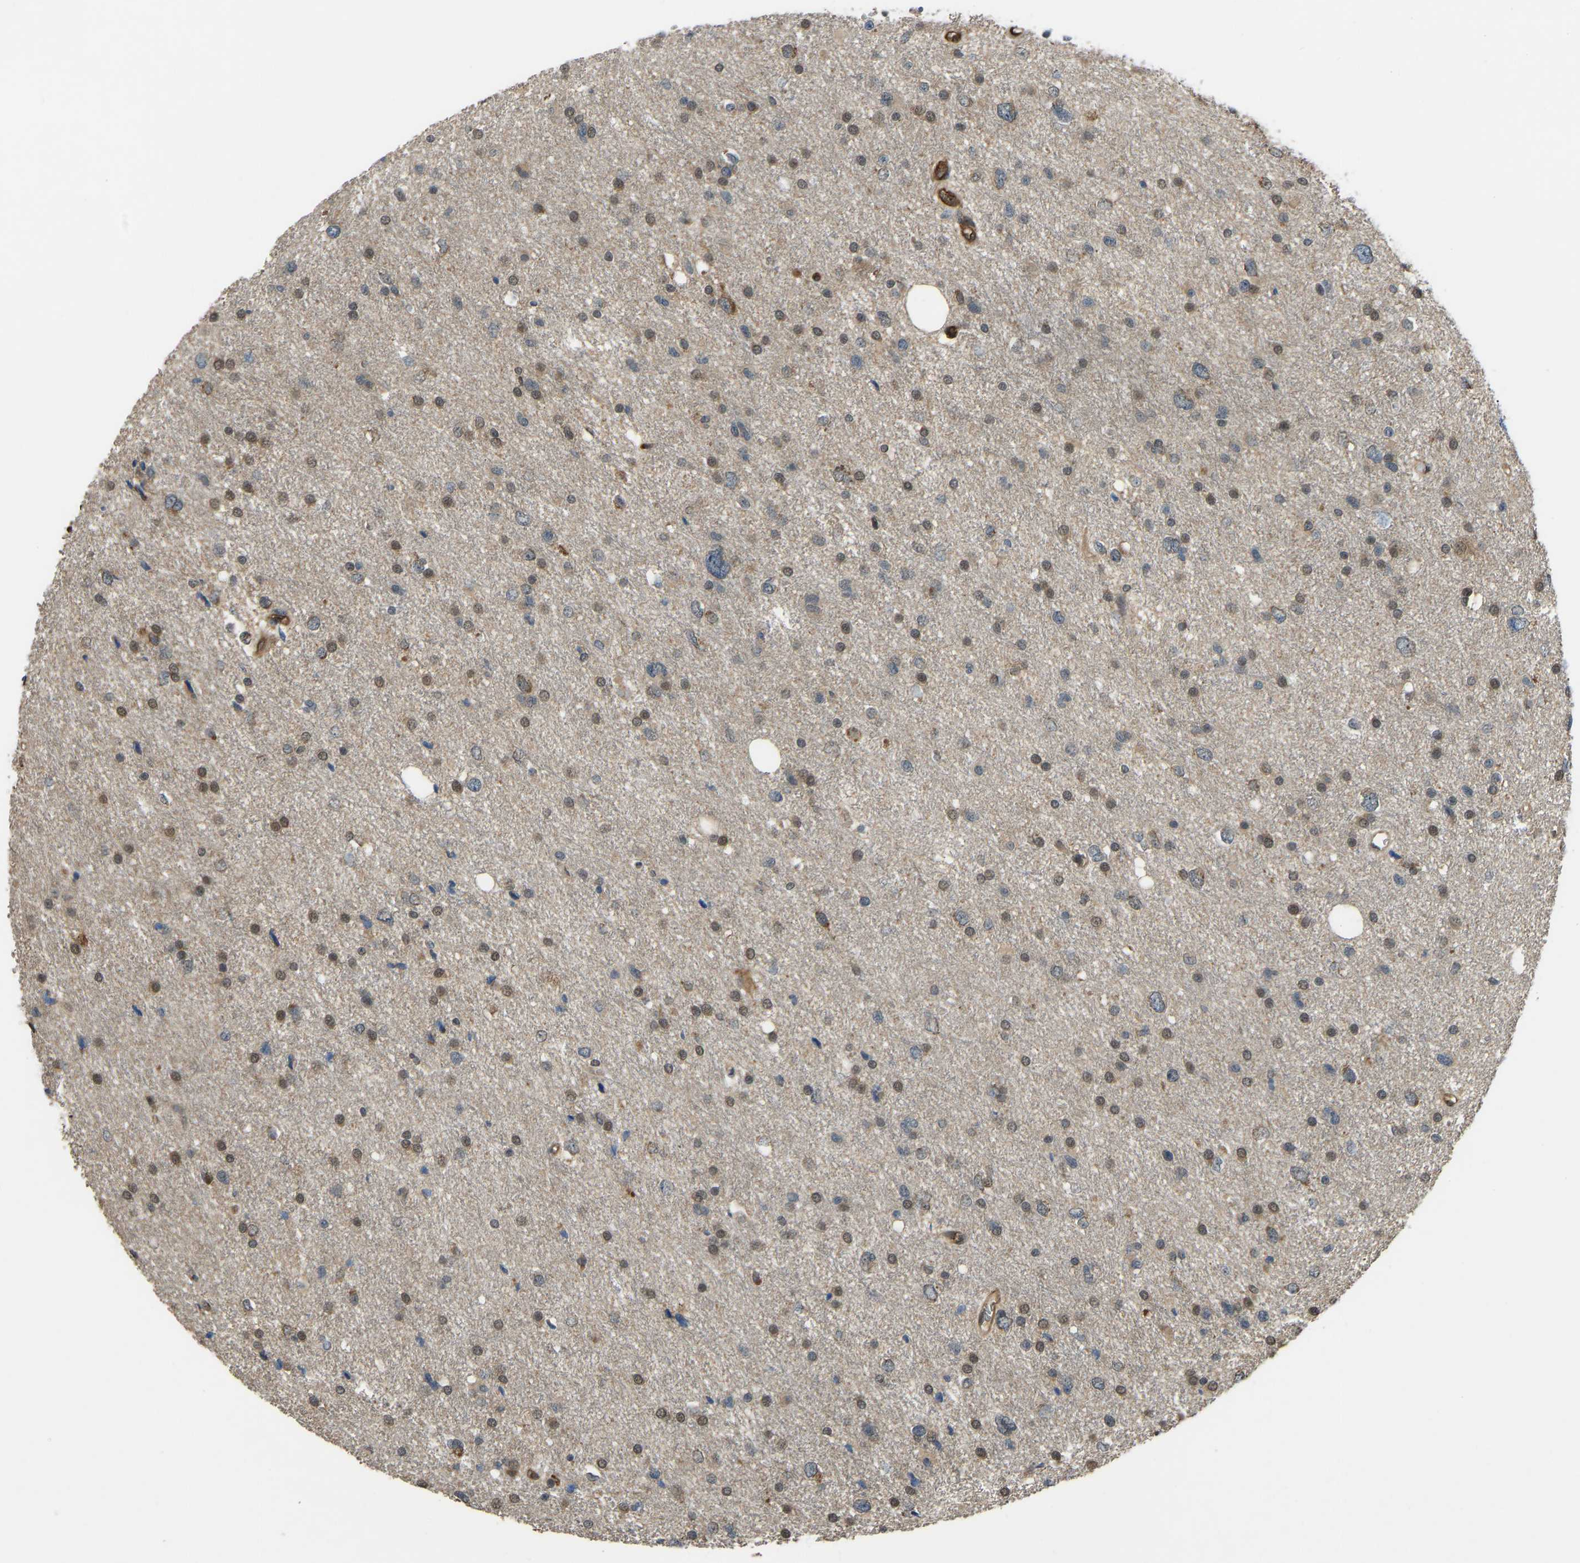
{"staining": {"intensity": "moderate", "quantity": "25%-75%", "location": "nuclear"}, "tissue": "glioma", "cell_type": "Tumor cells", "image_type": "cancer", "snomed": [{"axis": "morphology", "description": "Glioma, malignant, Low grade"}, {"axis": "topography", "description": "Brain"}], "caption": "Malignant glioma (low-grade) stained with a brown dye displays moderate nuclear positive staining in about 25%-75% of tumor cells.", "gene": "CCT8", "patient": {"sex": "female", "age": 37}}